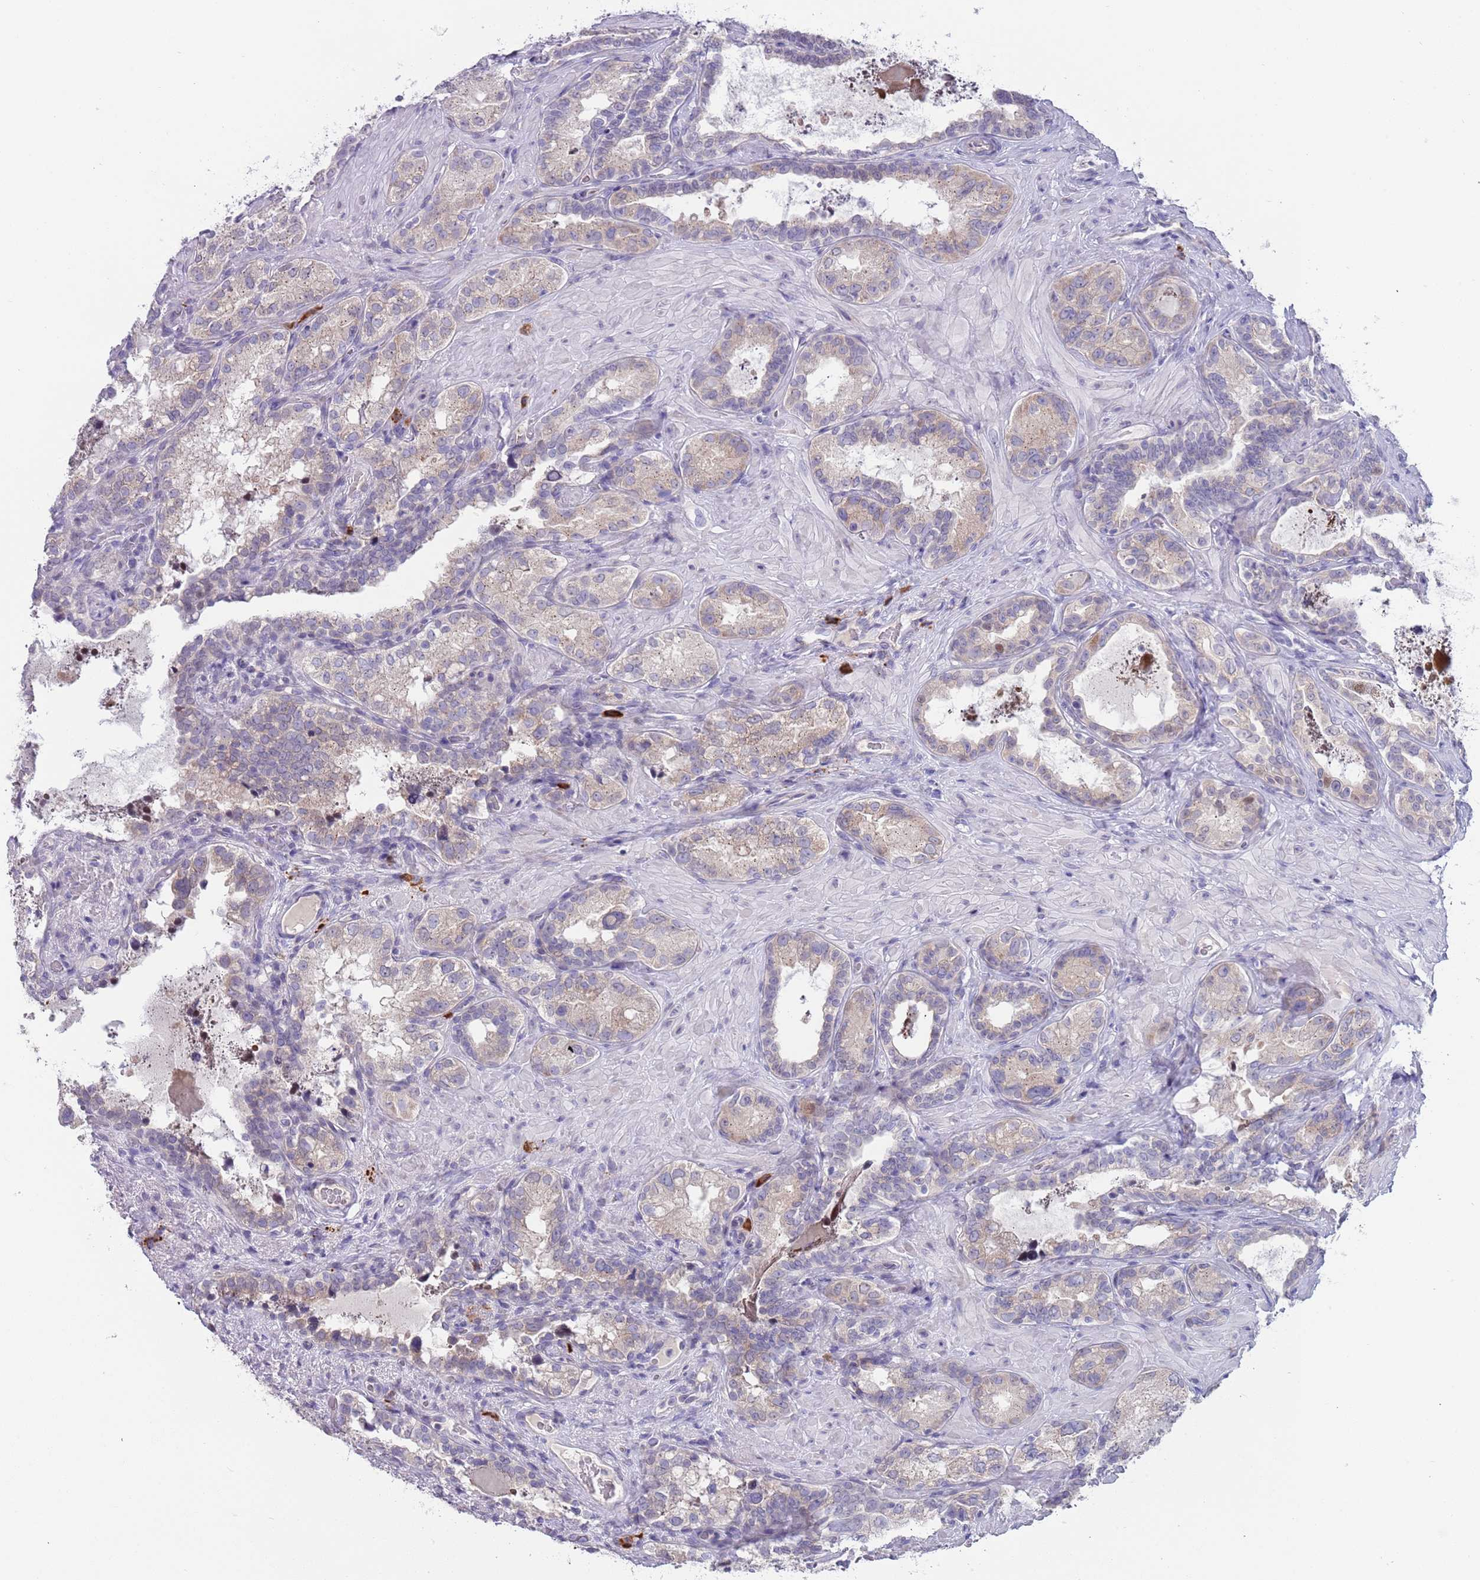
{"staining": {"intensity": "weak", "quantity": "<25%", "location": "cytoplasmic/membranous"}, "tissue": "seminal vesicle", "cell_type": "Glandular cells", "image_type": "normal", "snomed": [{"axis": "morphology", "description": "Normal tissue, NOS"}, {"axis": "topography", "description": "Seminal veicle"}, {"axis": "topography", "description": "Peripheral nerve tissue"}], "caption": "Protein analysis of unremarkable seminal vesicle shows no significant staining in glandular cells. The staining was performed using DAB (3,3'-diaminobenzidine) to visualize the protein expression in brown, while the nuclei were stained in blue with hematoxylin (Magnification: 20x).", "gene": "TNRC6C", "patient": {"sex": "male", "age": 67}}